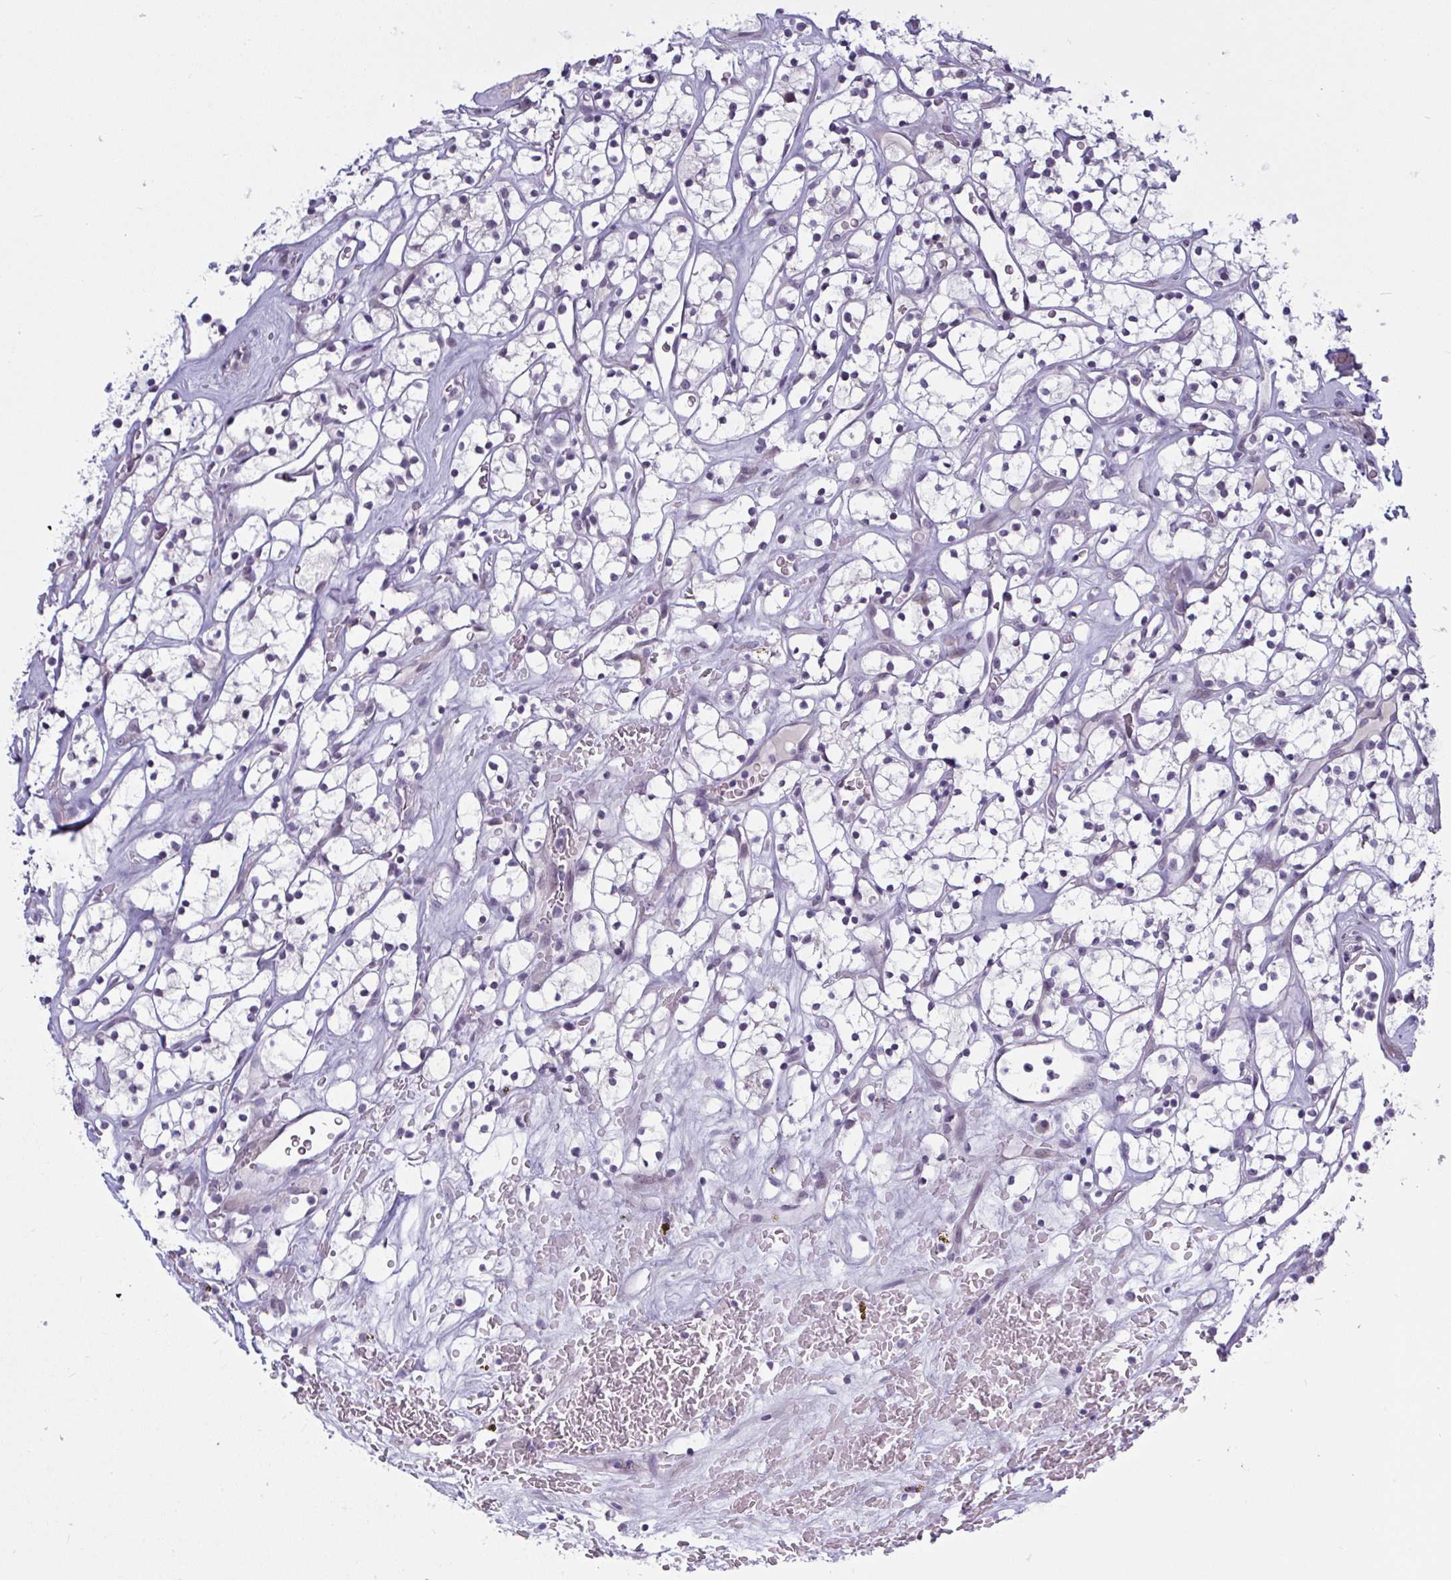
{"staining": {"intensity": "negative", "quantity": "none", "location": "none"}, "tissue": "renal cancer", "cell_type": "Tumor cells", "image_type": "cancer", "snomed": [{"axis": "morphology", "description": "Adenocarcinoma, NOS"}, {"axis": "topography", "description": "Kidney"}], "caption": "Renal cancer (adenocarcinoma) stained for a protein using immunohistochemistry demonstrates no positivity tumor cells.", "gene": "TCEAL8", "patient": {"sex": "female", "age": 64}}